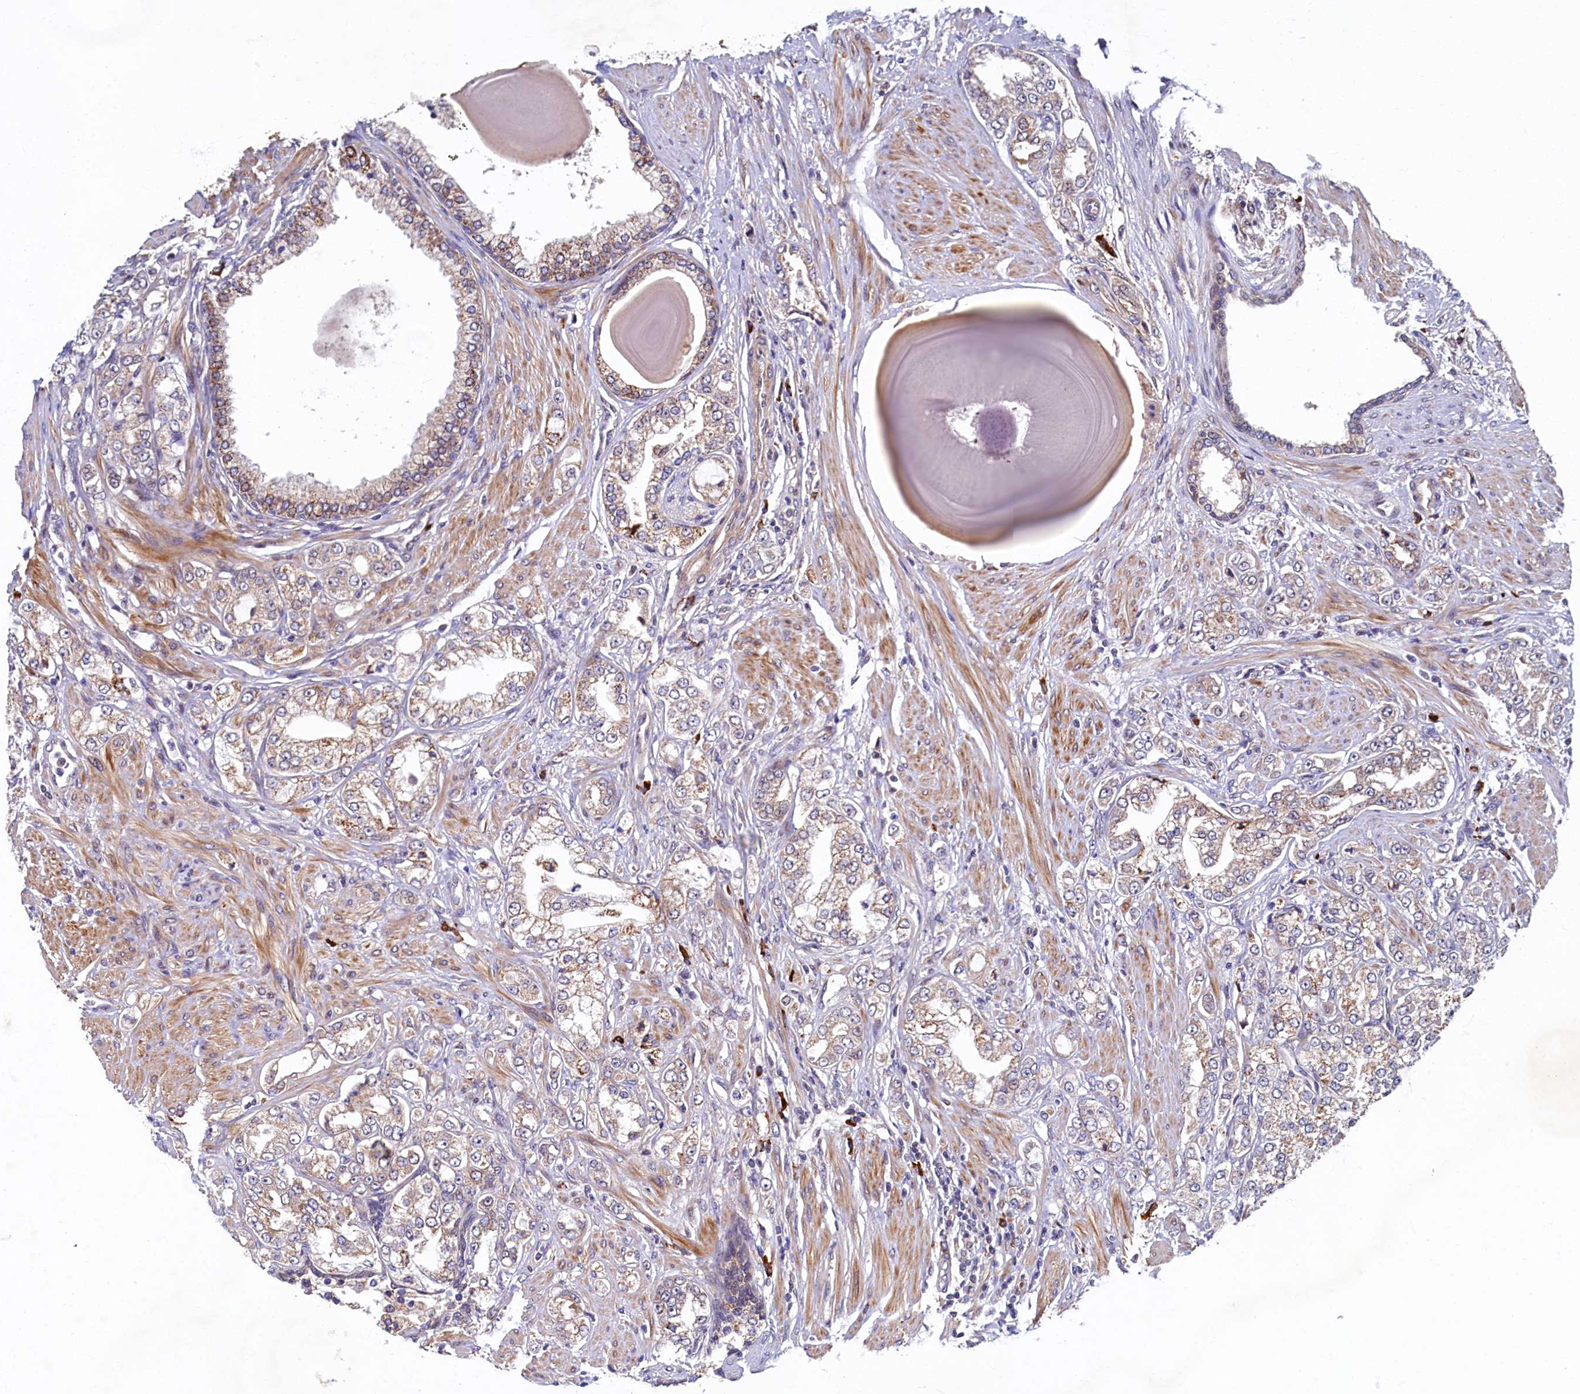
{"staining": {"intensity": "moderate", "quantity": "25%-75%", "location": "cytoplasmic/membranous"}, "tissue": "prostate cancer", "cell_type": "Tumor cells", "image_type": "cancer", "snomed": [{"axis": "morphology", "description": "Adenocarcinoma, High grade"}, {"axis": "topography", "description": "Prostate"}], "caption": "Brown immunohistochemical staining in human prostate cancer shows moderate cytoplasmic/membranous positivity in approximately 25%-75% of tumor cells. (DAB (3,3'-diaminobenzidine) = brown stain, brightfield microscopy at high magnification).", "gene": "SLC16A14", "patient": {"sex": "male", "age": 64}}